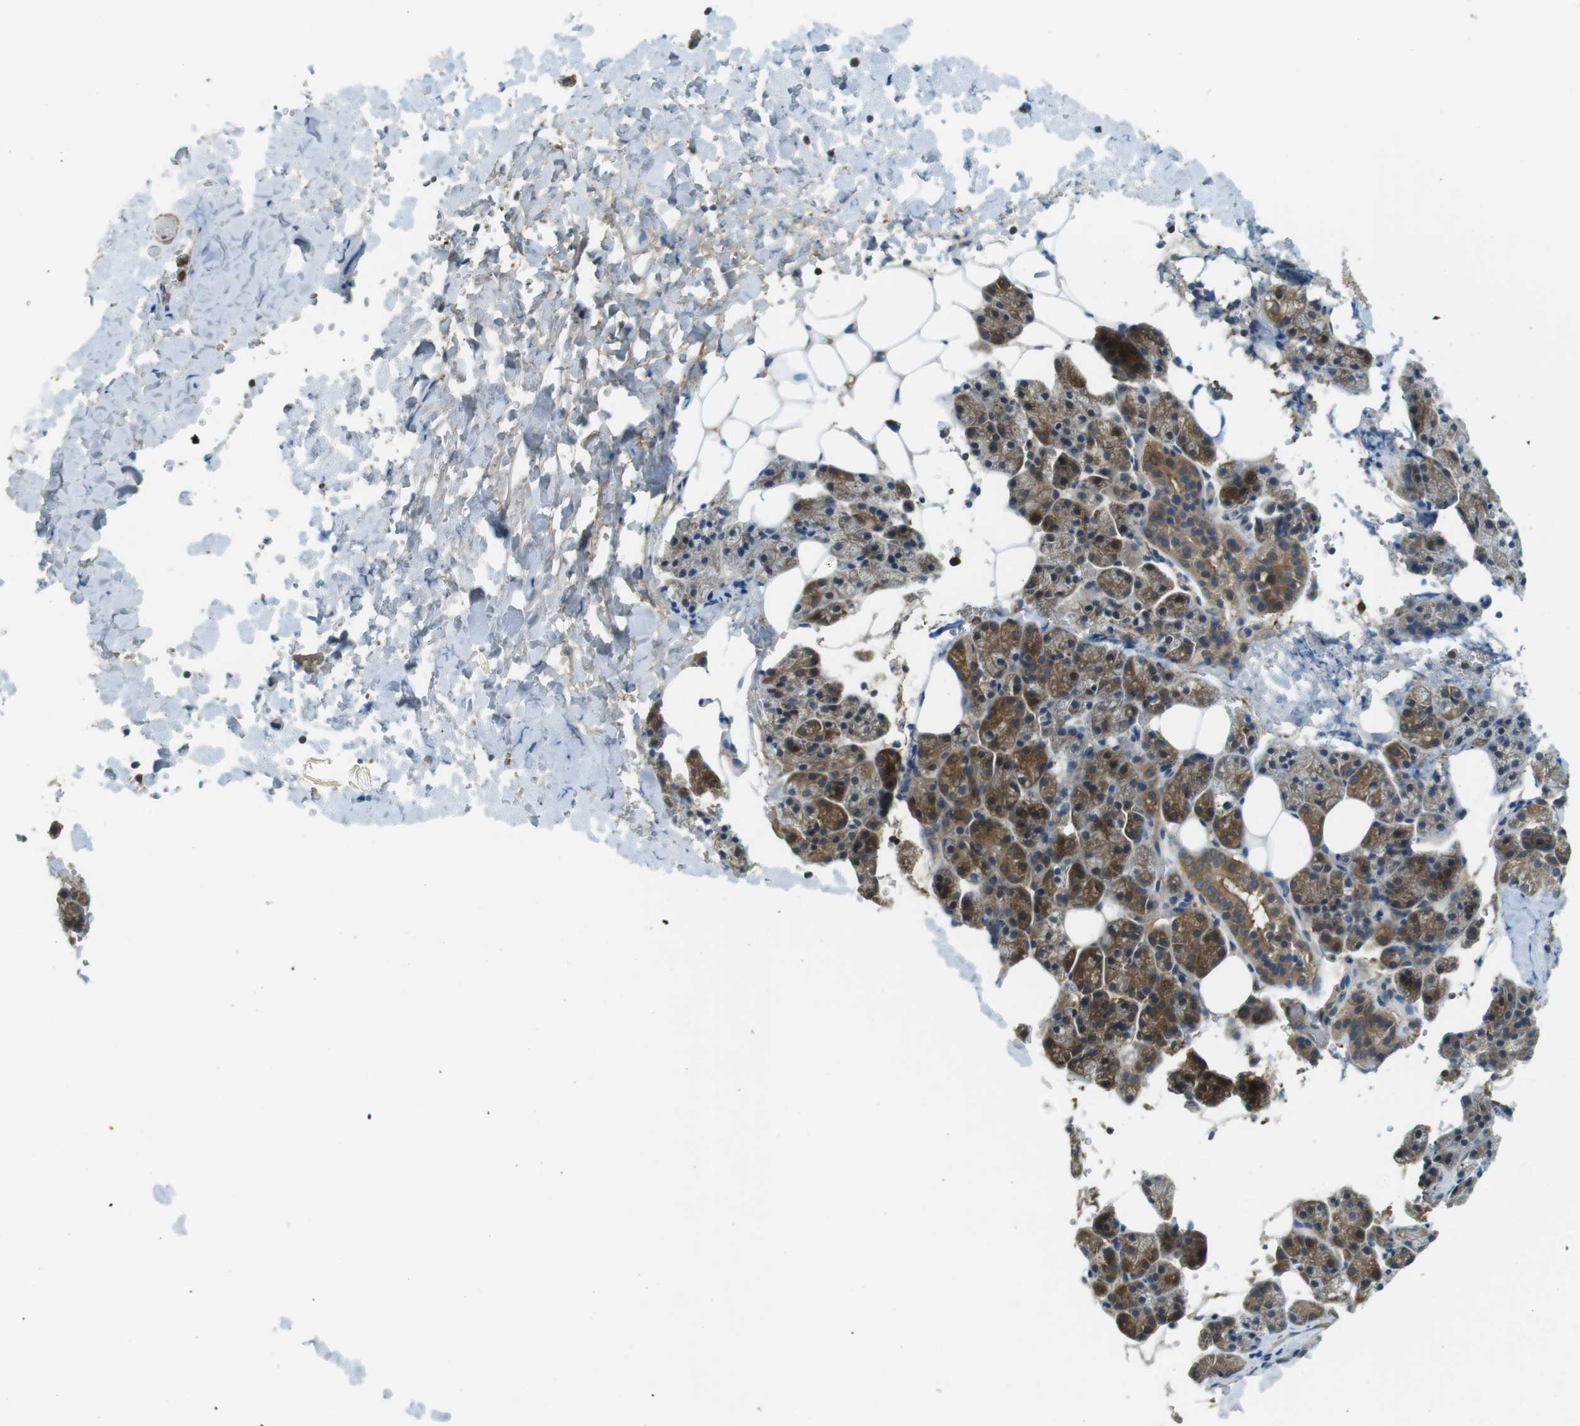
{"staining": {"intensity": "moderate", "quantity": ">75%", "location": "cytoplasmic/membranous"}, "tissue": "salivary gland", "cell_type": "Glandular cells", "image_type": "normal", "snomed": [{"axis": "morphology", "description": "Normal tissue, NOS"}, {"axis": "topography", "description": "Lymph node"}, {"axis": "topography", "description": "Salivary gland"}], "caption": "About >75% of glandular cells in normal human salivary gland demonstrate moderate cytoplasmic/membranous protein staining as visualized by brown immunohistochemical staining.", "gene": "LRRC3B", "patient": {"sex": "male", "age": 8}}